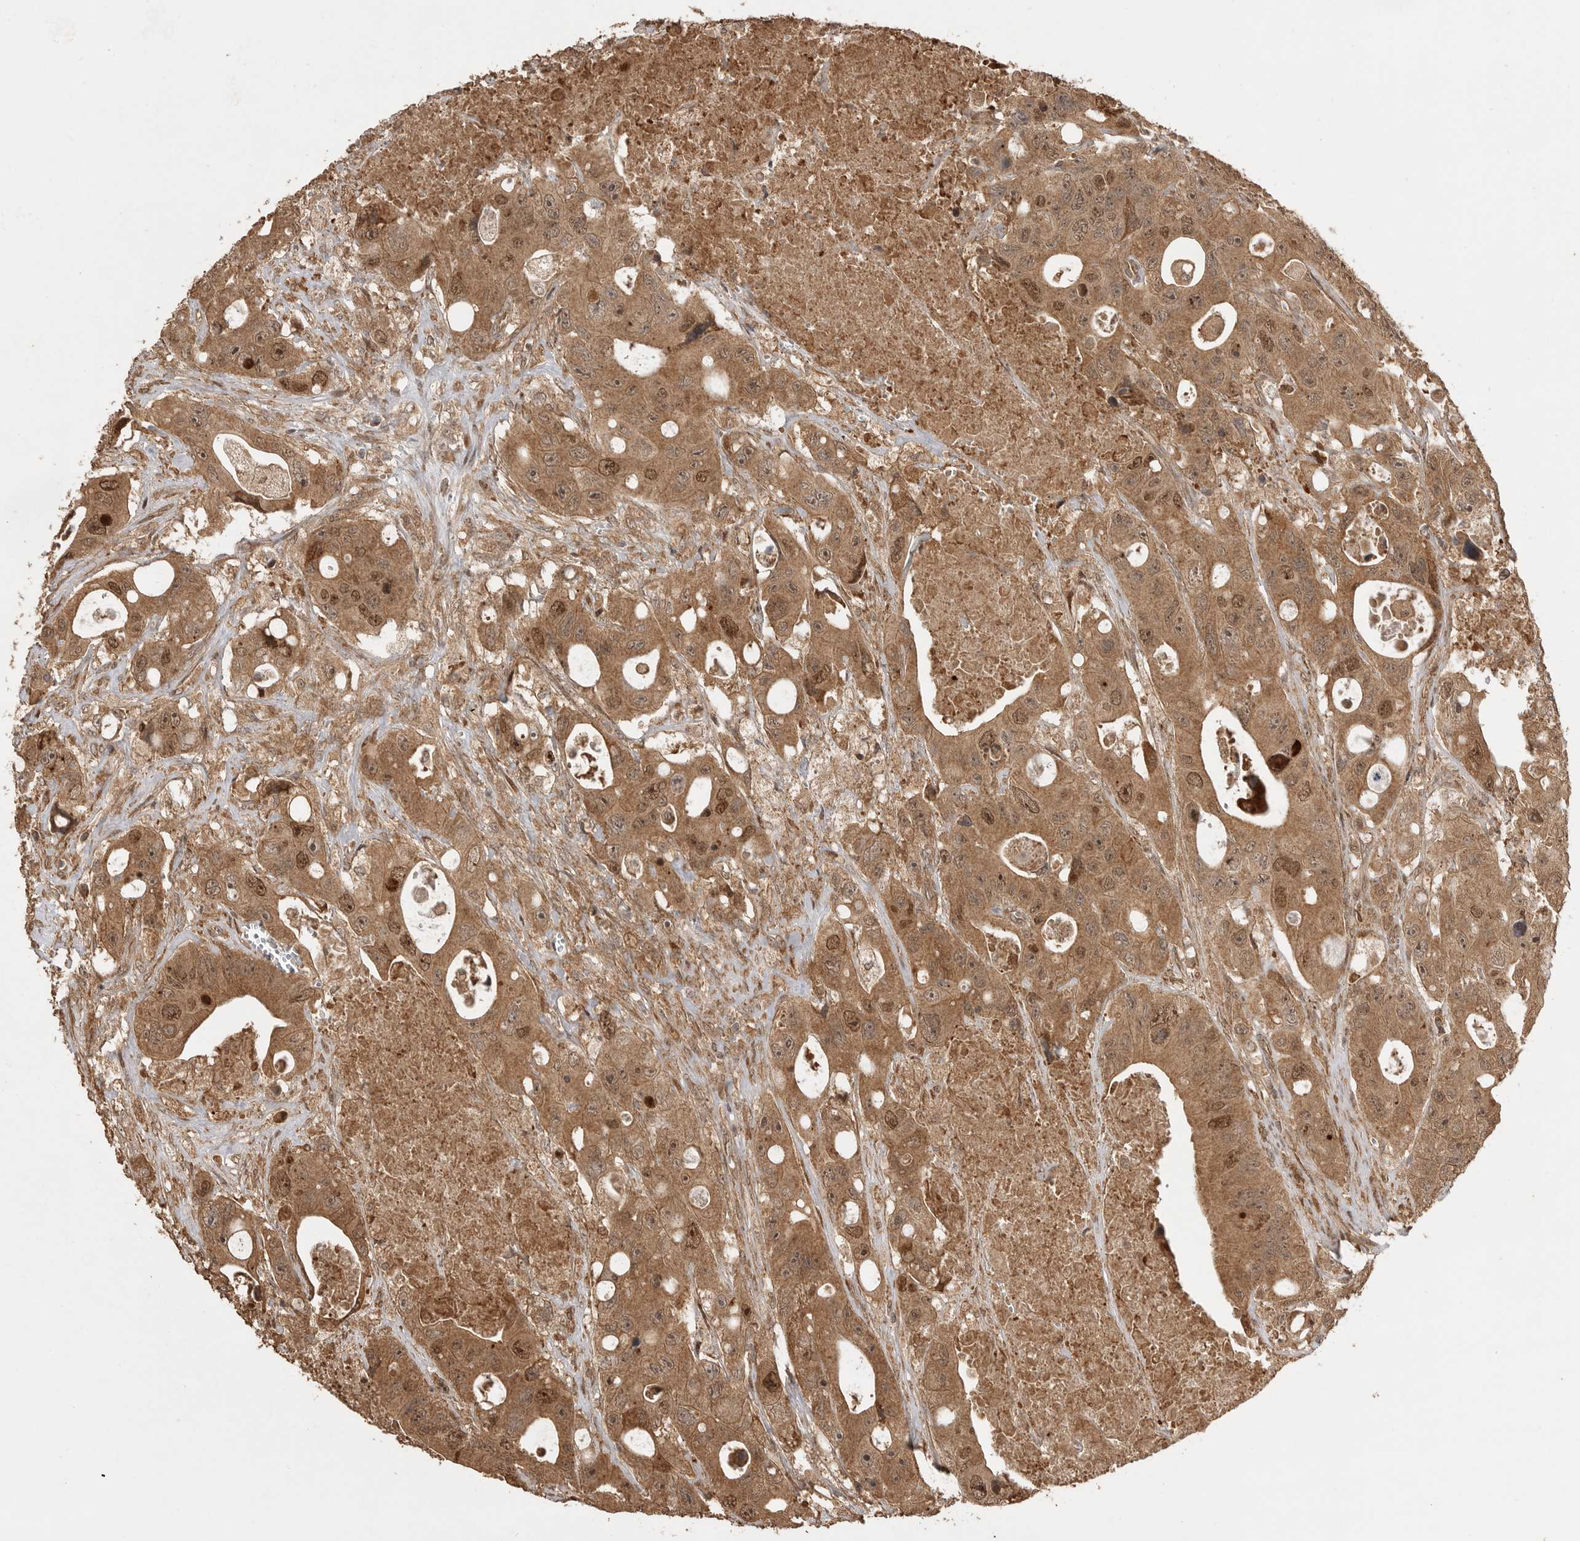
{"staining": {"intensity": "moderate", "quantity": ">75%", "location": "cytoplasmic/membranous,nuclear"}, "tissue": "colorectal cancer", "cell_type": "Tumor cells", "image_type": "cancer", "snomed": [{"axis": "morphology", "description": "Adenocarcinoma, NOS"}, {"axis": "topography", "description": "Colon"}], "caption": "Immunohistochemical staining of human colorectal adenocarcinoma shows moderate cytoplasmic/membranous and nuclear protein expression in approximately >75% of tumor cells.", "gene": "BOC", "patient": {"sex": "female", "age": 46}}